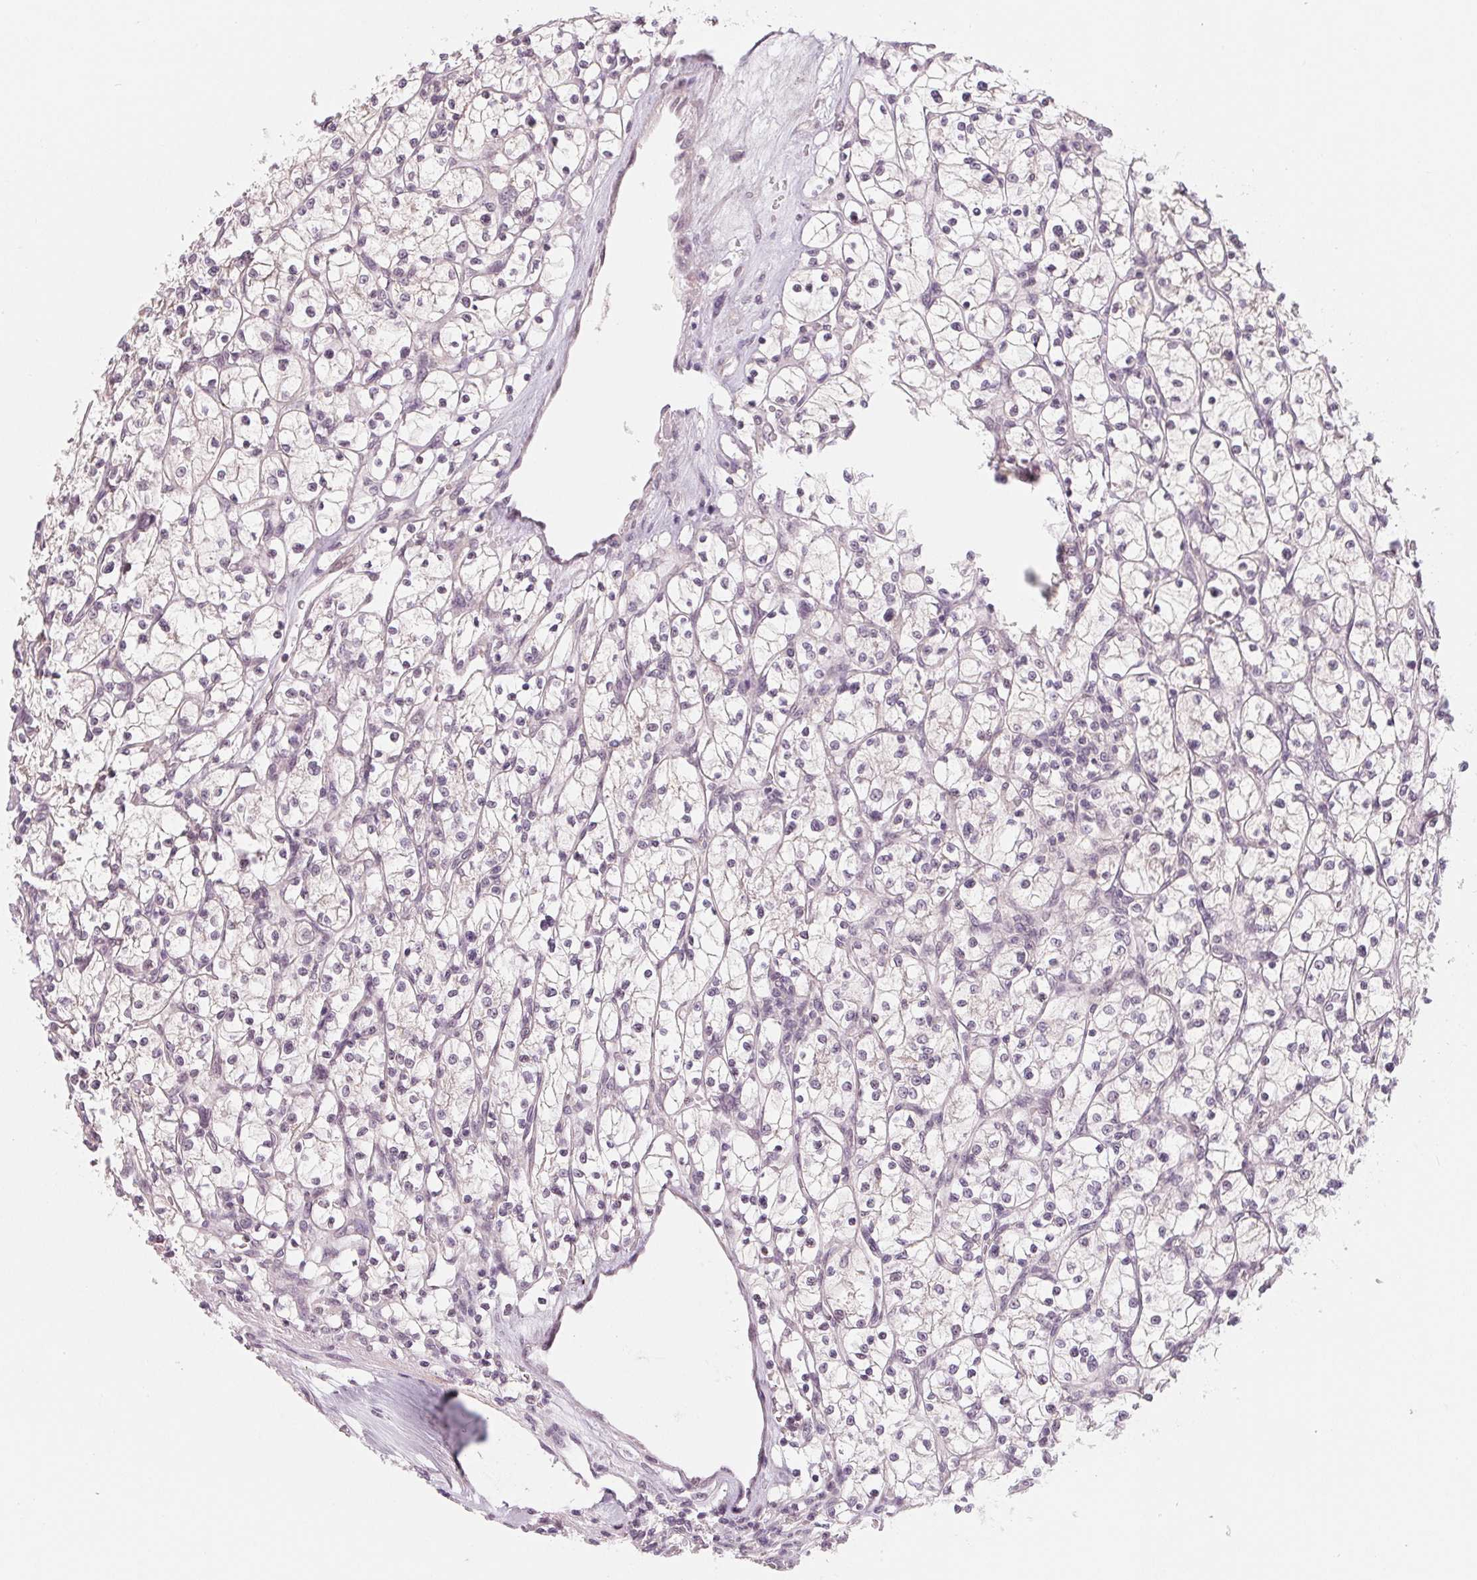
{"staining": {"intensity": "negative", "quantity": "none", "location": "none"}, "tissue": "renal cancer", "cell_type": "Tumor cells", "image_type": "cancer", "snomed": [{"axis": "morphology", "description": "Adenocarcinoma, NOS"}, {"axis": "topography", "description": "Kidney"}], "caption": "A high-resolution histopathology image shows immunohistochemistry staining of renal cancer, which demonstrates no significant expression in tumor cells.", "gene": "CFC1", "patient": {"sex": "female", "age": 64}}